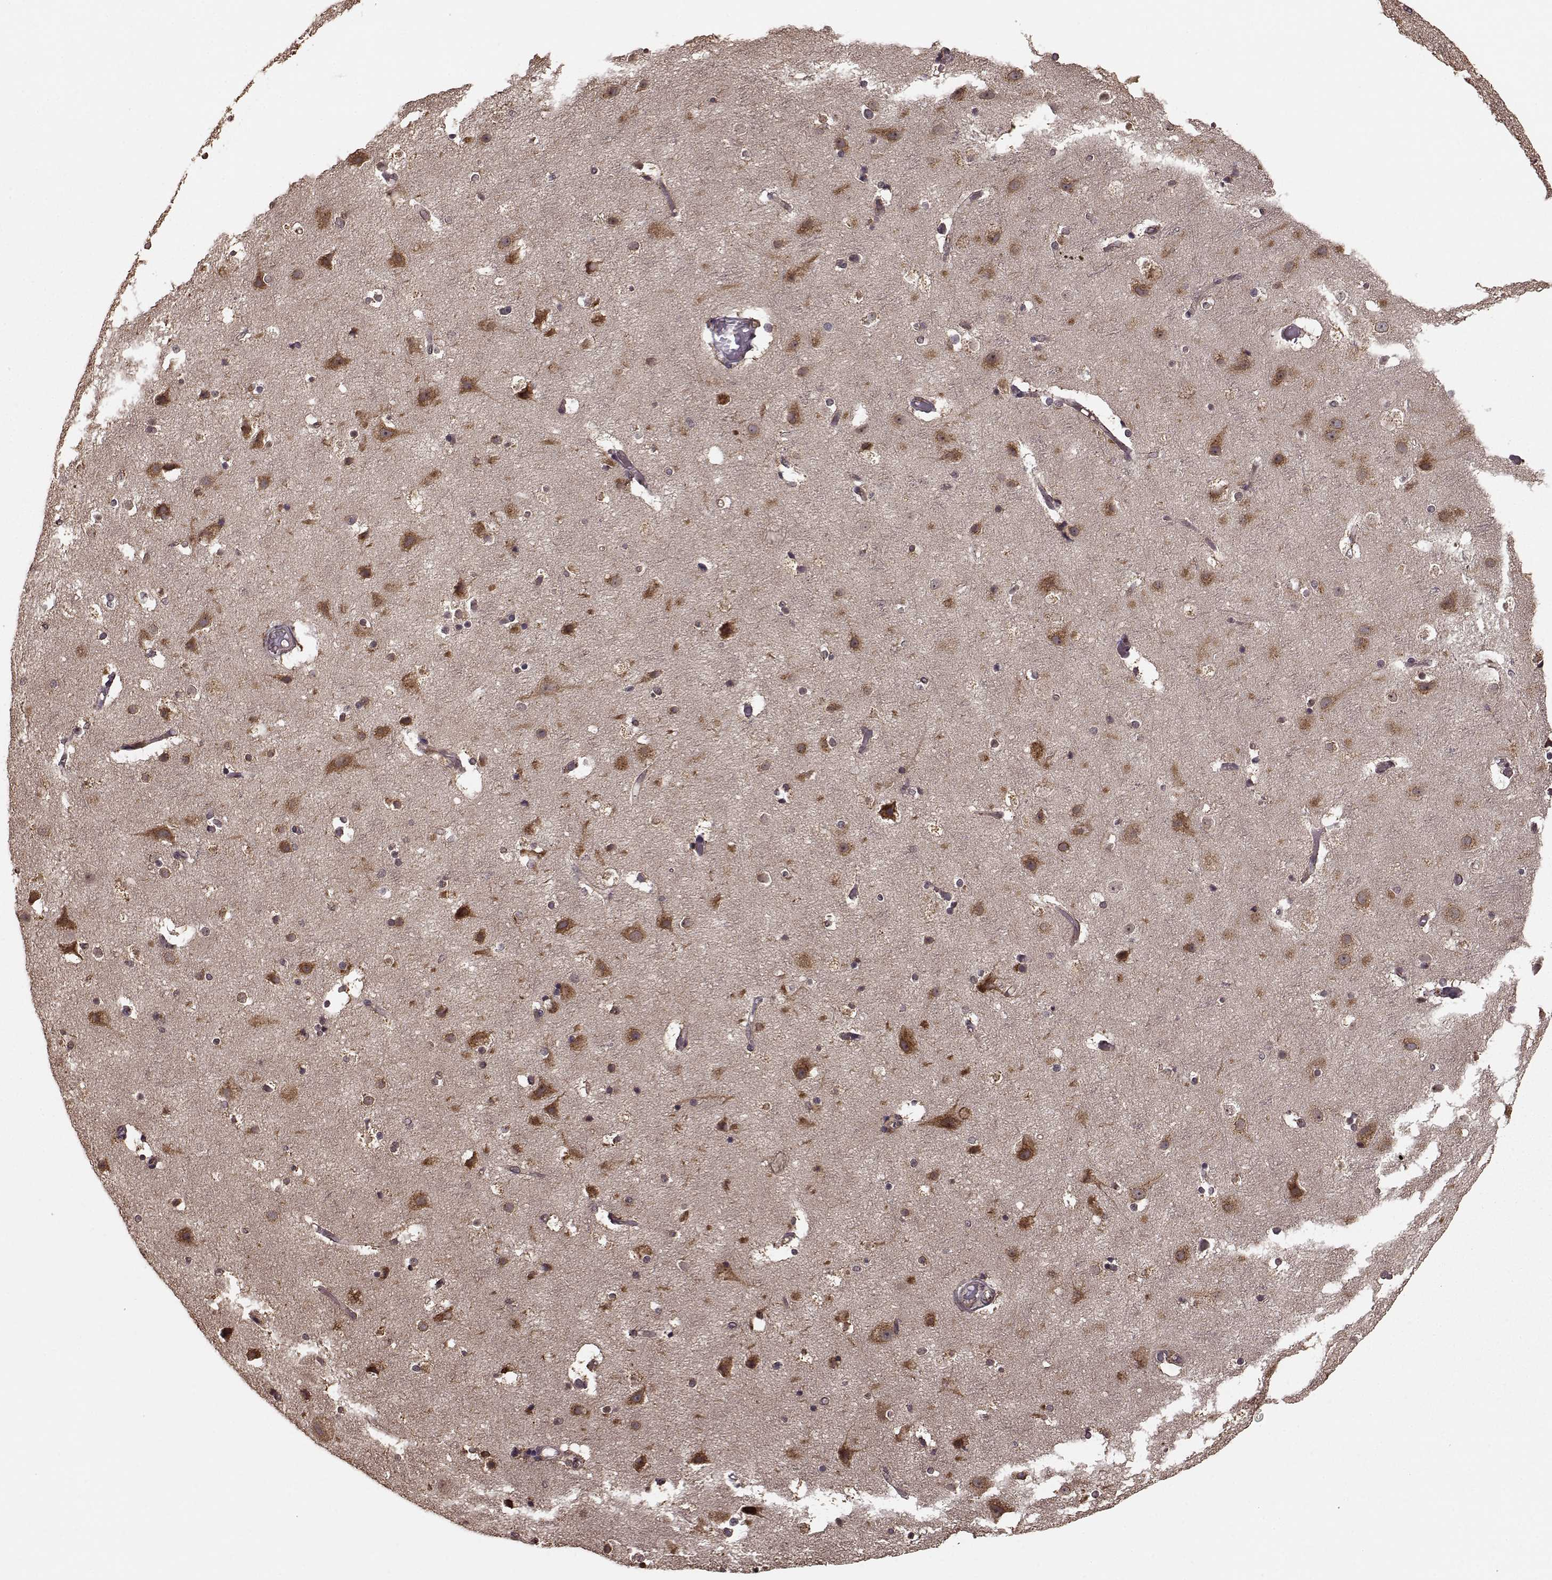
{"staining": {"intensity": "negative", "quantity": "none", "location": "none"}, "tissue": "cerebral cortex", "cell_type": "Endothelial cells", "image_type": "normal", "snomed": [{"axis": "morphology", "description": "Normal tissue, NOS"}, {"axis": "topography", "description": "Cerebral cortex"}], "caption": "Human cerebral cortex stained for a protein using immunohistochemistry (IHC) exhibits no positivity in endothelial cells.", "gene": "YIPF5", "patient": {"sex": "female", "age": 52}}